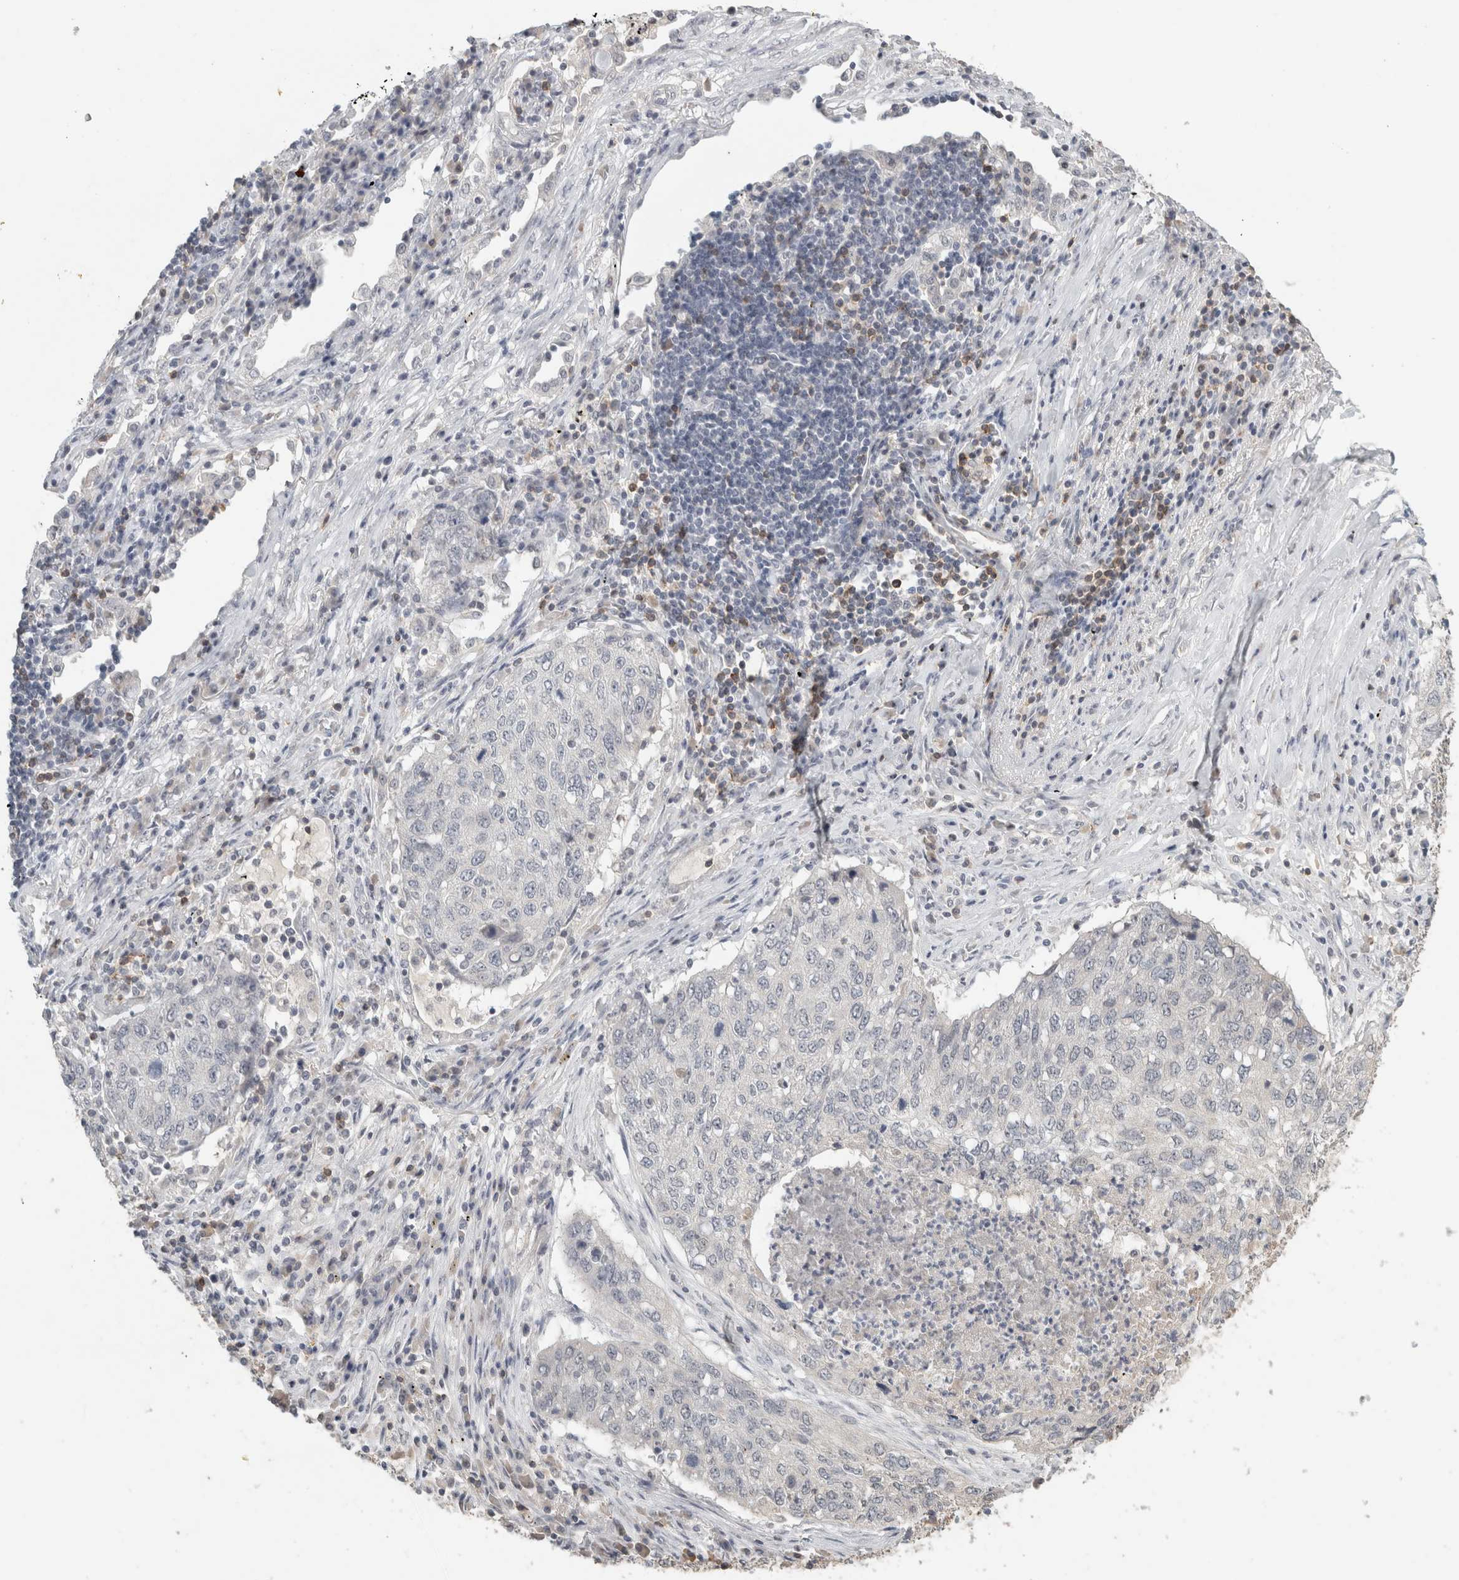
{"staining": {"intensity": "negative", "quantity": "none", "location": "none"}, "tissue": "lung cancer", "cell_type": "Tumor cells", "image_type": "cancer", "snomed": [{"axis": "morphology", "description": "Squamous cell carcinoma, NOS"}, {"axis": "topography", "description": "Lung"}], "caption": "Immunohistochemistry (IHC) image of neoplastic tissue: human lung cancer (squamous cell carcinoma) stained with DAB exhibits no significant protein positivity in tumor cells.", "gene": "TRAT1", "patient": {"sex": "female", "age": 63}}